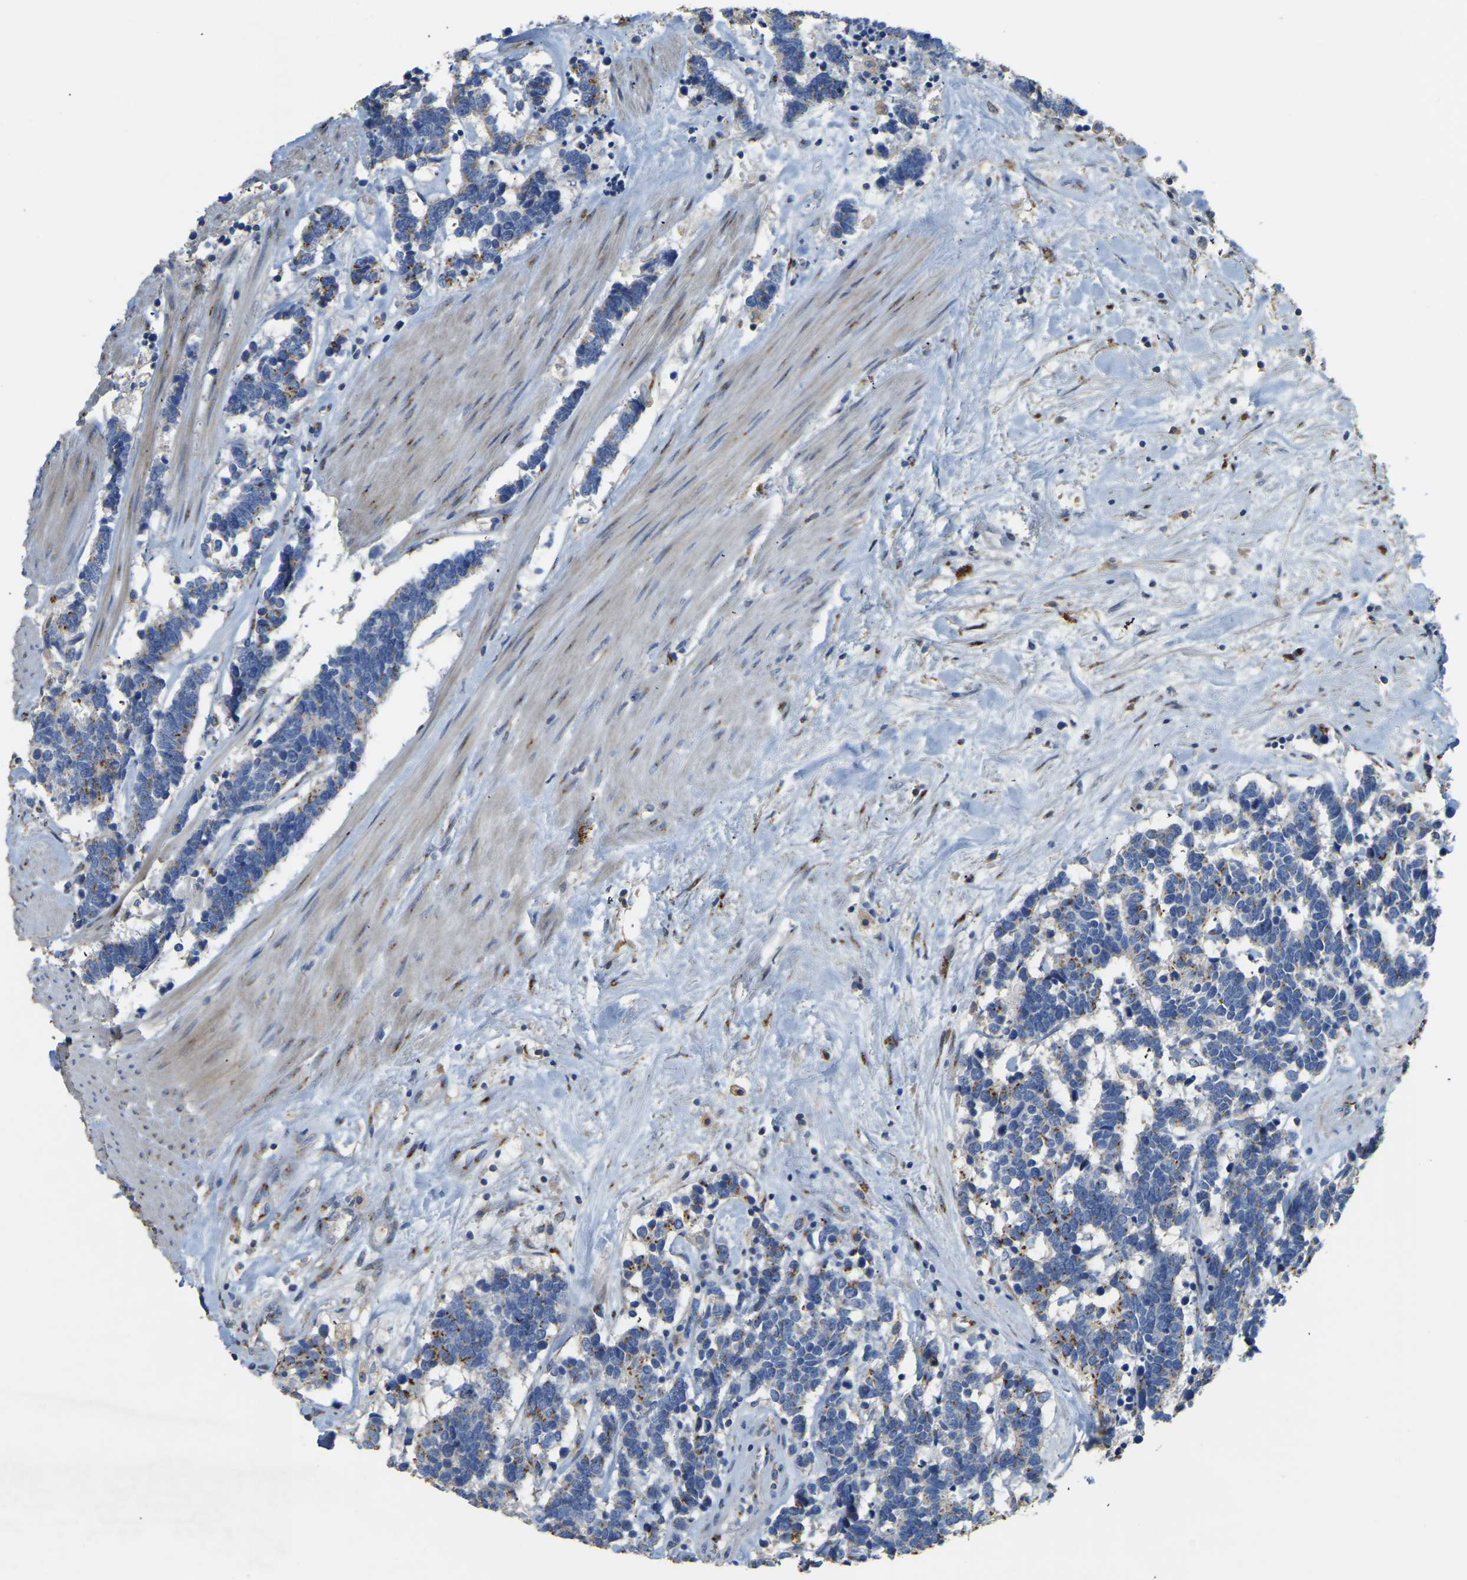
{"staining": {"intensity": "moderate", "quantity": "25%-75%", "location": "cytoplasmic/membranous"}, "tissue": "carcinoid", "cell_type": "Tumor cells", "image_type": "cancer", "snomed": [{"axis": "morphology", "description": "Carcinoma, NOS"}, {"axis": "morphology", "description": "Carcinoid, malignant, NOS"}, {"axis": "topography", "description": "Urinary bladder"}], "caption": "Protein staining displays moderate cytoplasmic/membranous staining in approximately 25%-75% of tumor cells in carcinoid.", "gene": "FAM174A", "patient": {"sex": "male", "age": 57}}